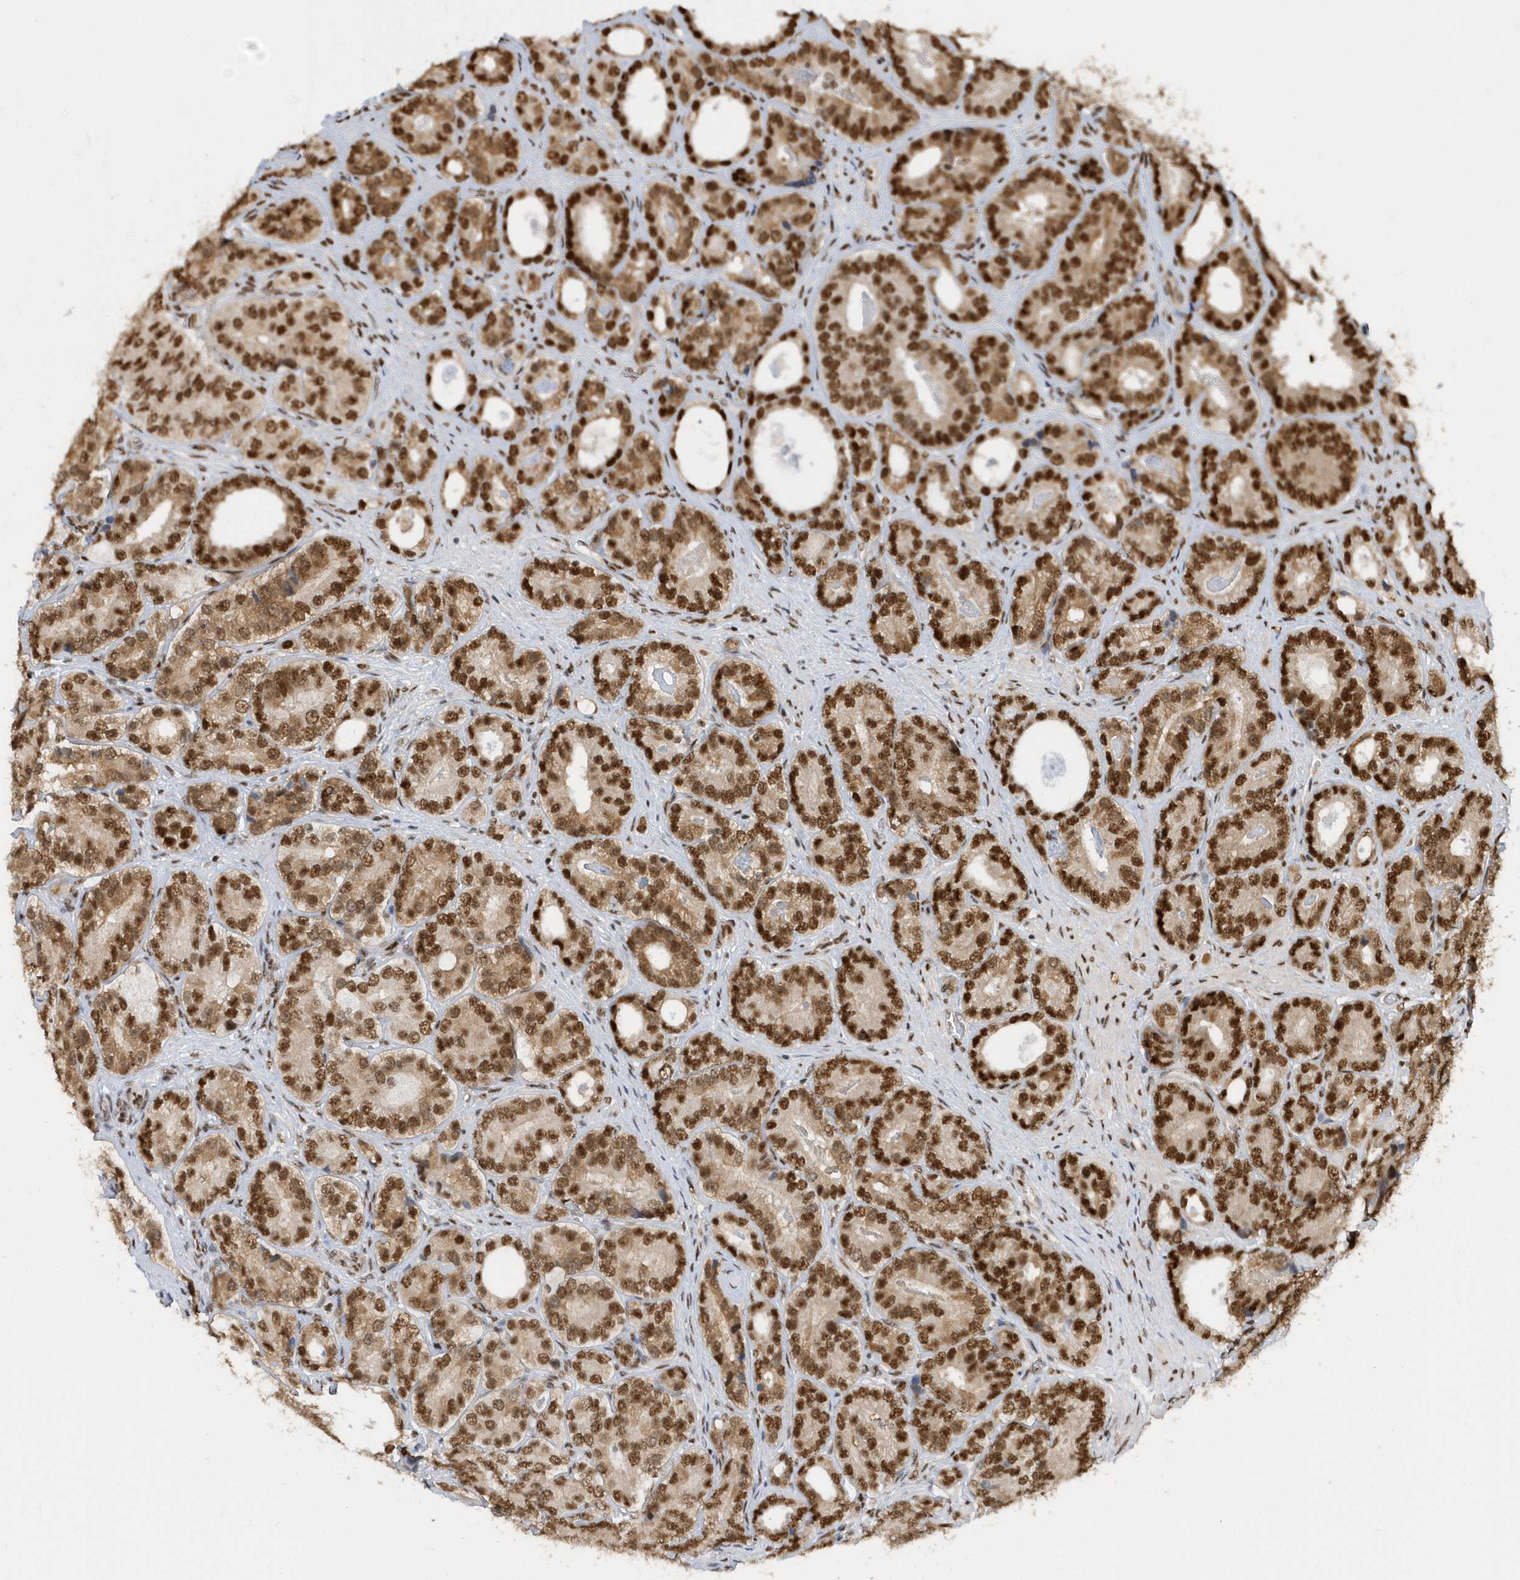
{"staining": {"intensity": "strong", "quantity": ">75%", "location": "cytoplasmic/membranous,nuclear"}, "tissue": "prostate cancer", "cell_type": "Tumor cells", "image_type": "cancer", "snomed": [{"axis": "morphology", "description": "Adenocarcinoma, High grade"}, {"axis": "topography", "description": "Prostate"}], "caption": "Tumor cells exhibit high levels of strong cytoplasmic/membranous and nuclear positivity in about >75% of cells in prostate cancer (high-grade adenocarcinoma).", "gene": "SEPHS1", "patient": {"sex": "male", "age": 56}}